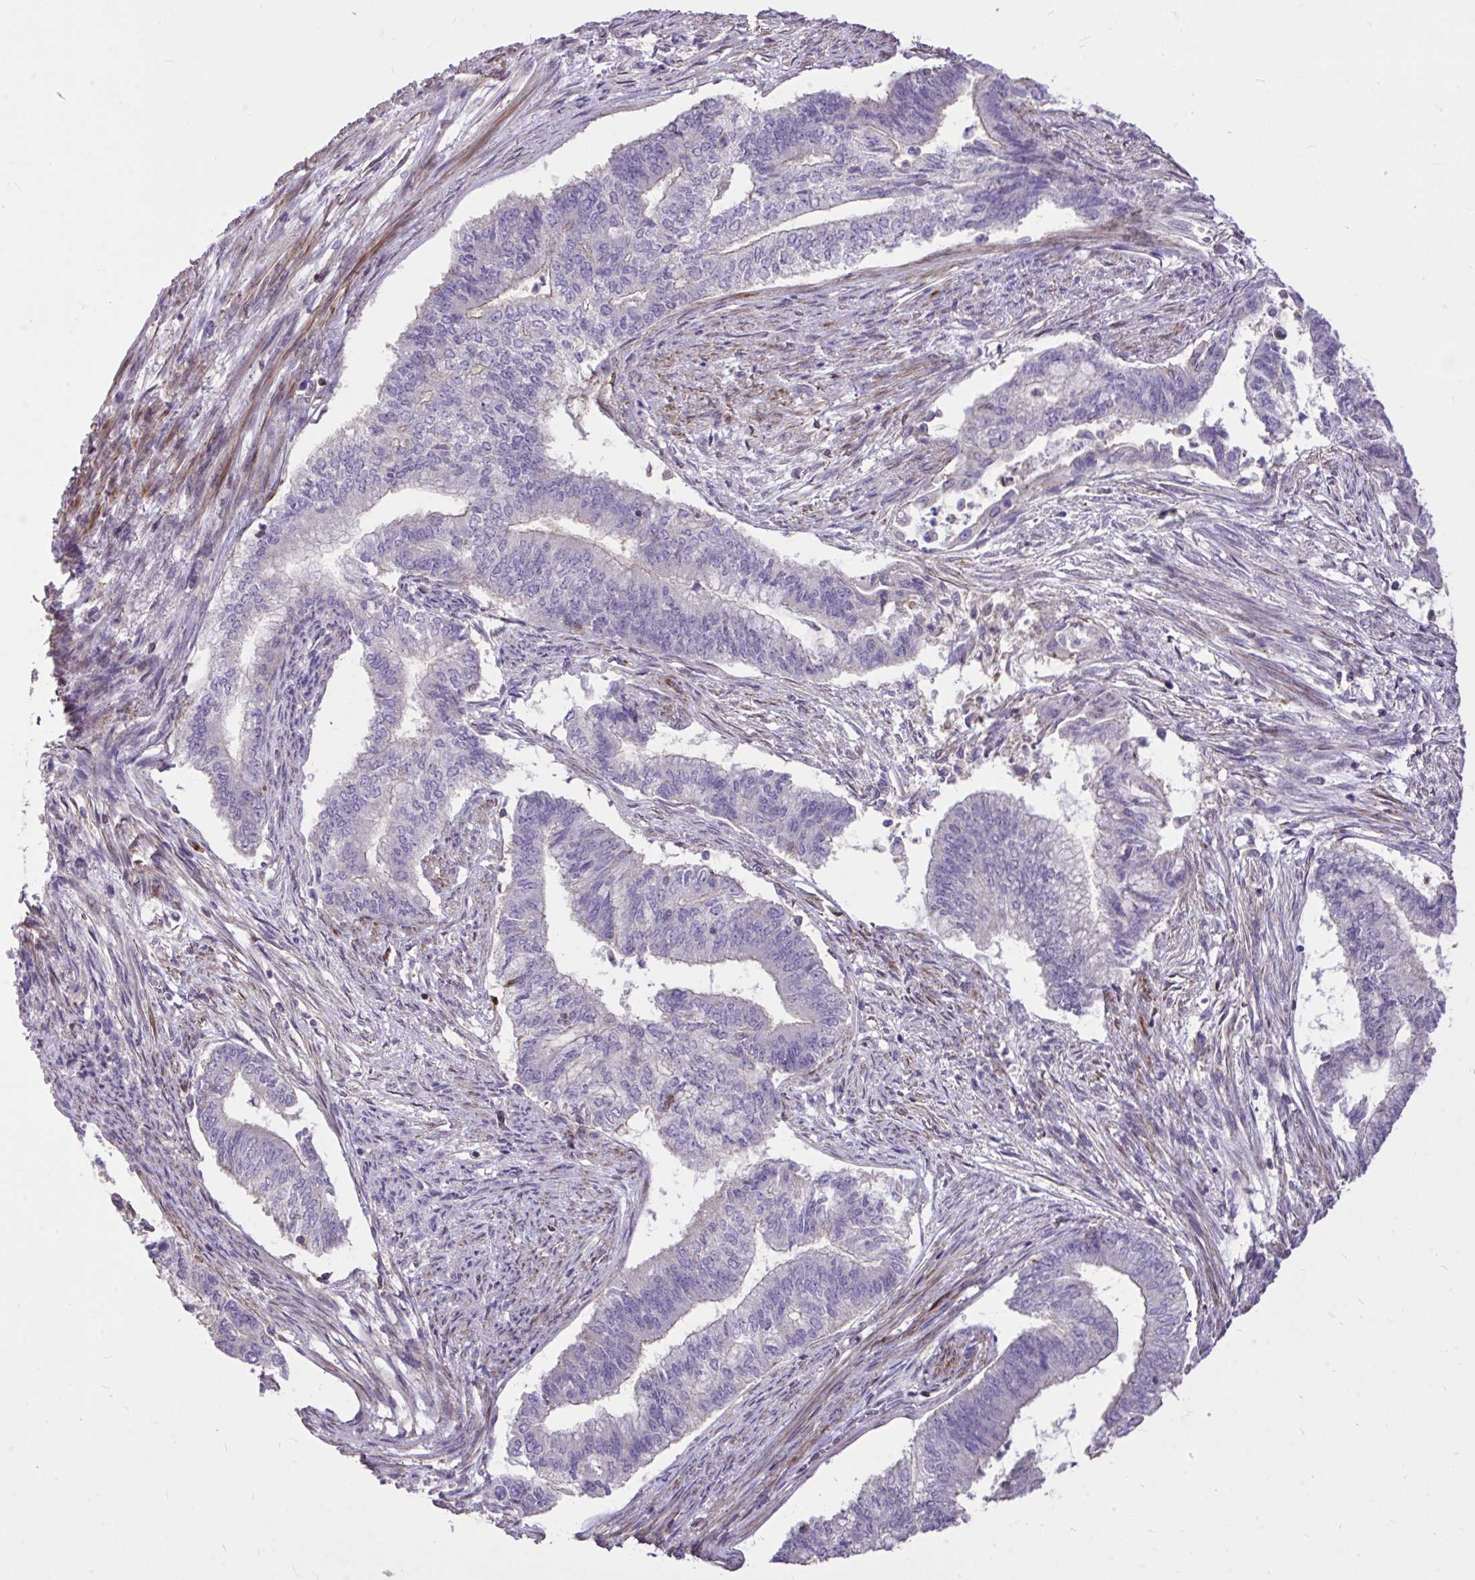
{"staining": {"intensity": "weak", "quantity": "<25%", "location": "cytoplasmic/membranous"}, "tissue": "endometrial cancer", "cell_type": "Tumor cells", "image_type": "cancer", "snomed": [{"axis": "morphology", "description": "Adenocarcinoma, NOS"}, {"axis": "topography", "description": "Endometrium"}], "caption": "A histopathology image of endometrial cancer stained for a protein exhibits no brown staining in tumor cells.", "gene": "IGFL2", "patient": {"sex": "female", "age": 65}}